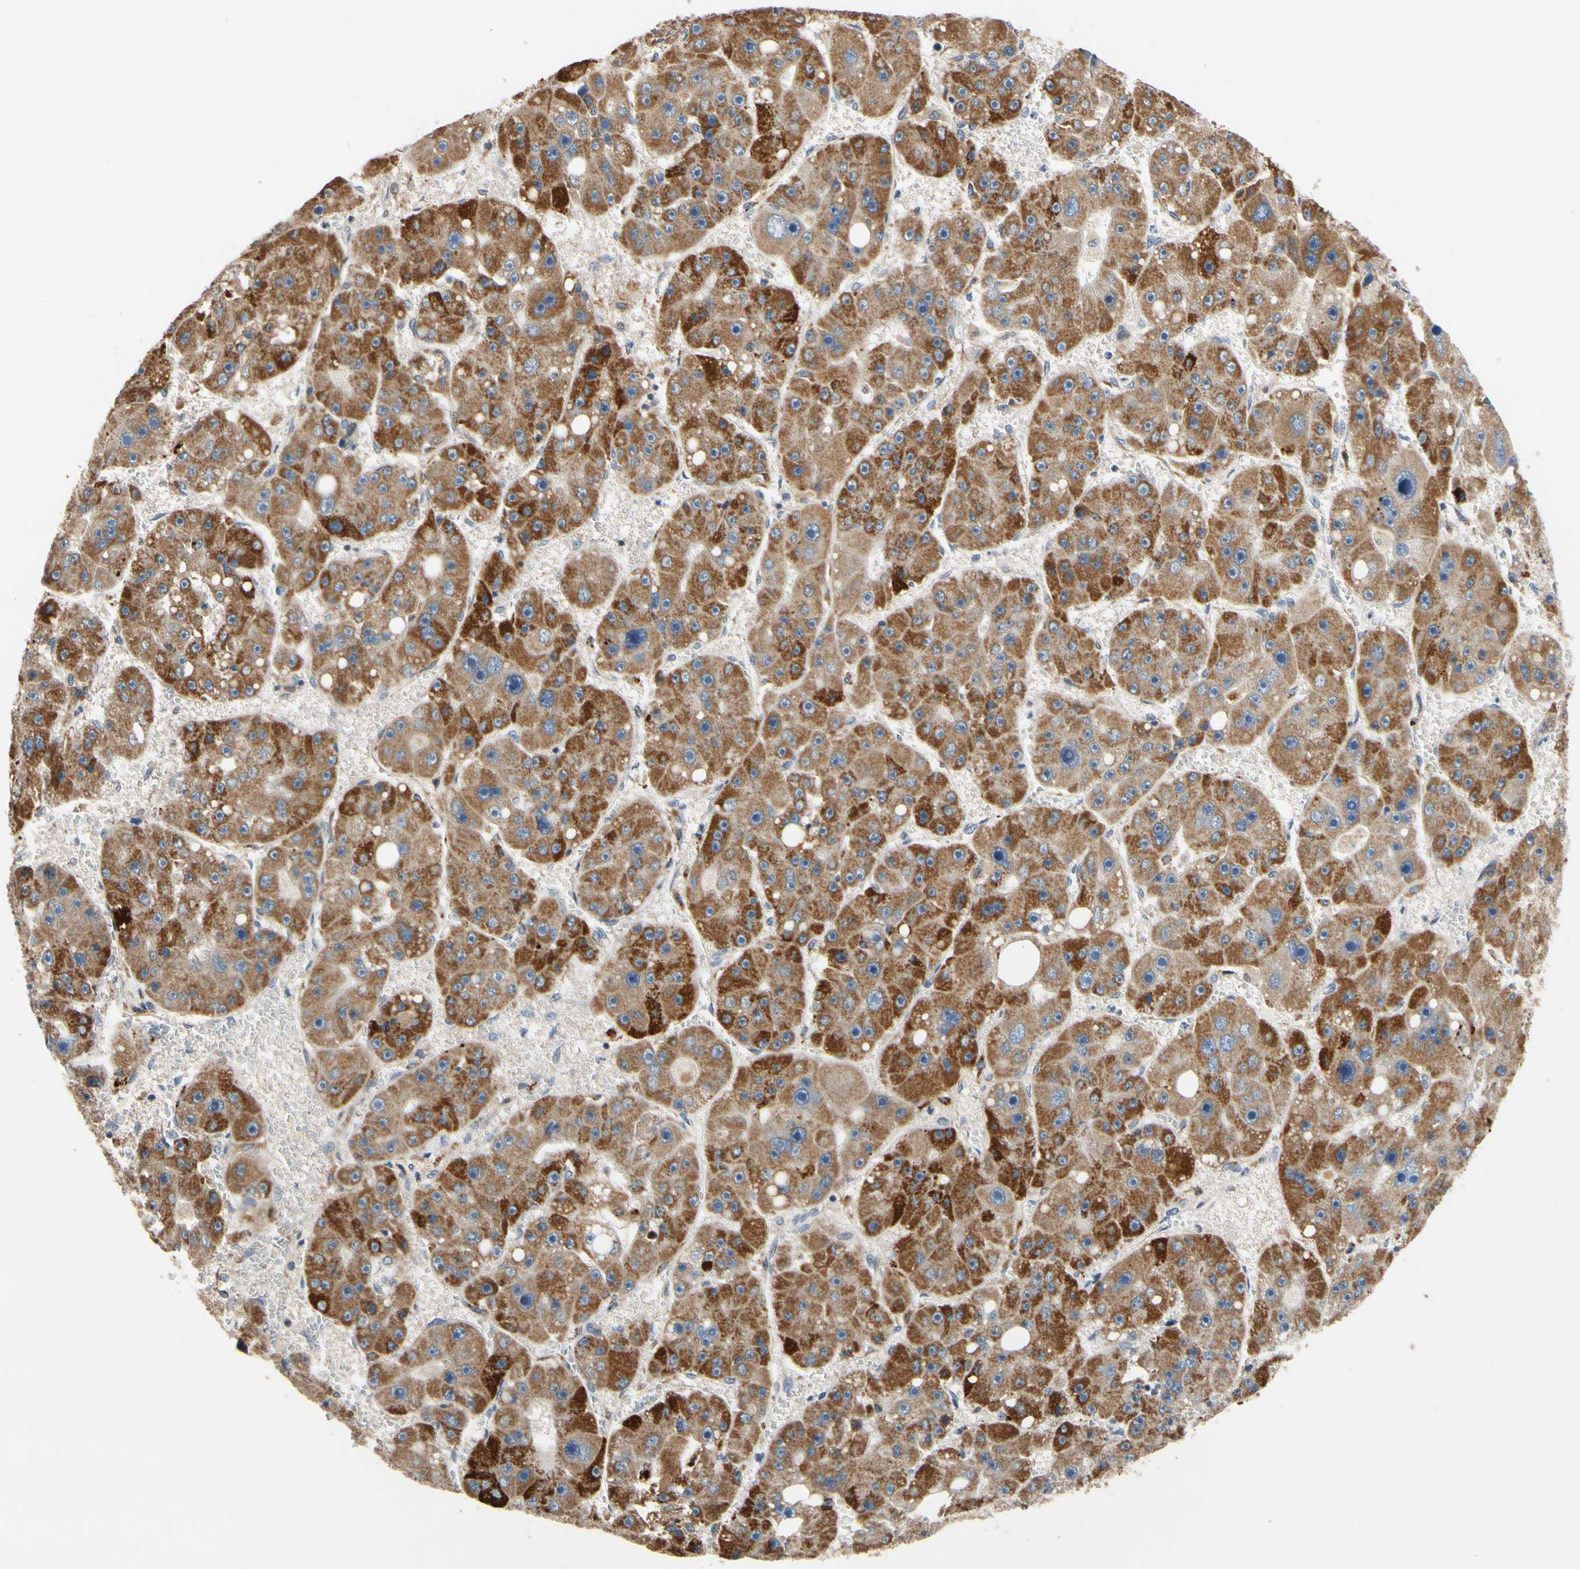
{"staining": {"intensity": "moderate", "quantity": ">75%", "location": "cytoplasmic/membranous"}, "tissue": "liver cancer", "cell_type": "Tumor cells", "image_type": "cancer", "snomed": [{"axis": "morphology", "description": "Carcinoma, Hepatocellular, NOS"}, {"axis": "topography", "description": "Liver"}], "caption": "A high-resolution image shows IHC staining of liver cancer, which displays moderate cytoplasmic/membranous expression in about >75% of tumor cells.", "gene": "ANKHD1", "patient": {"sex": "female", "age": 61}}